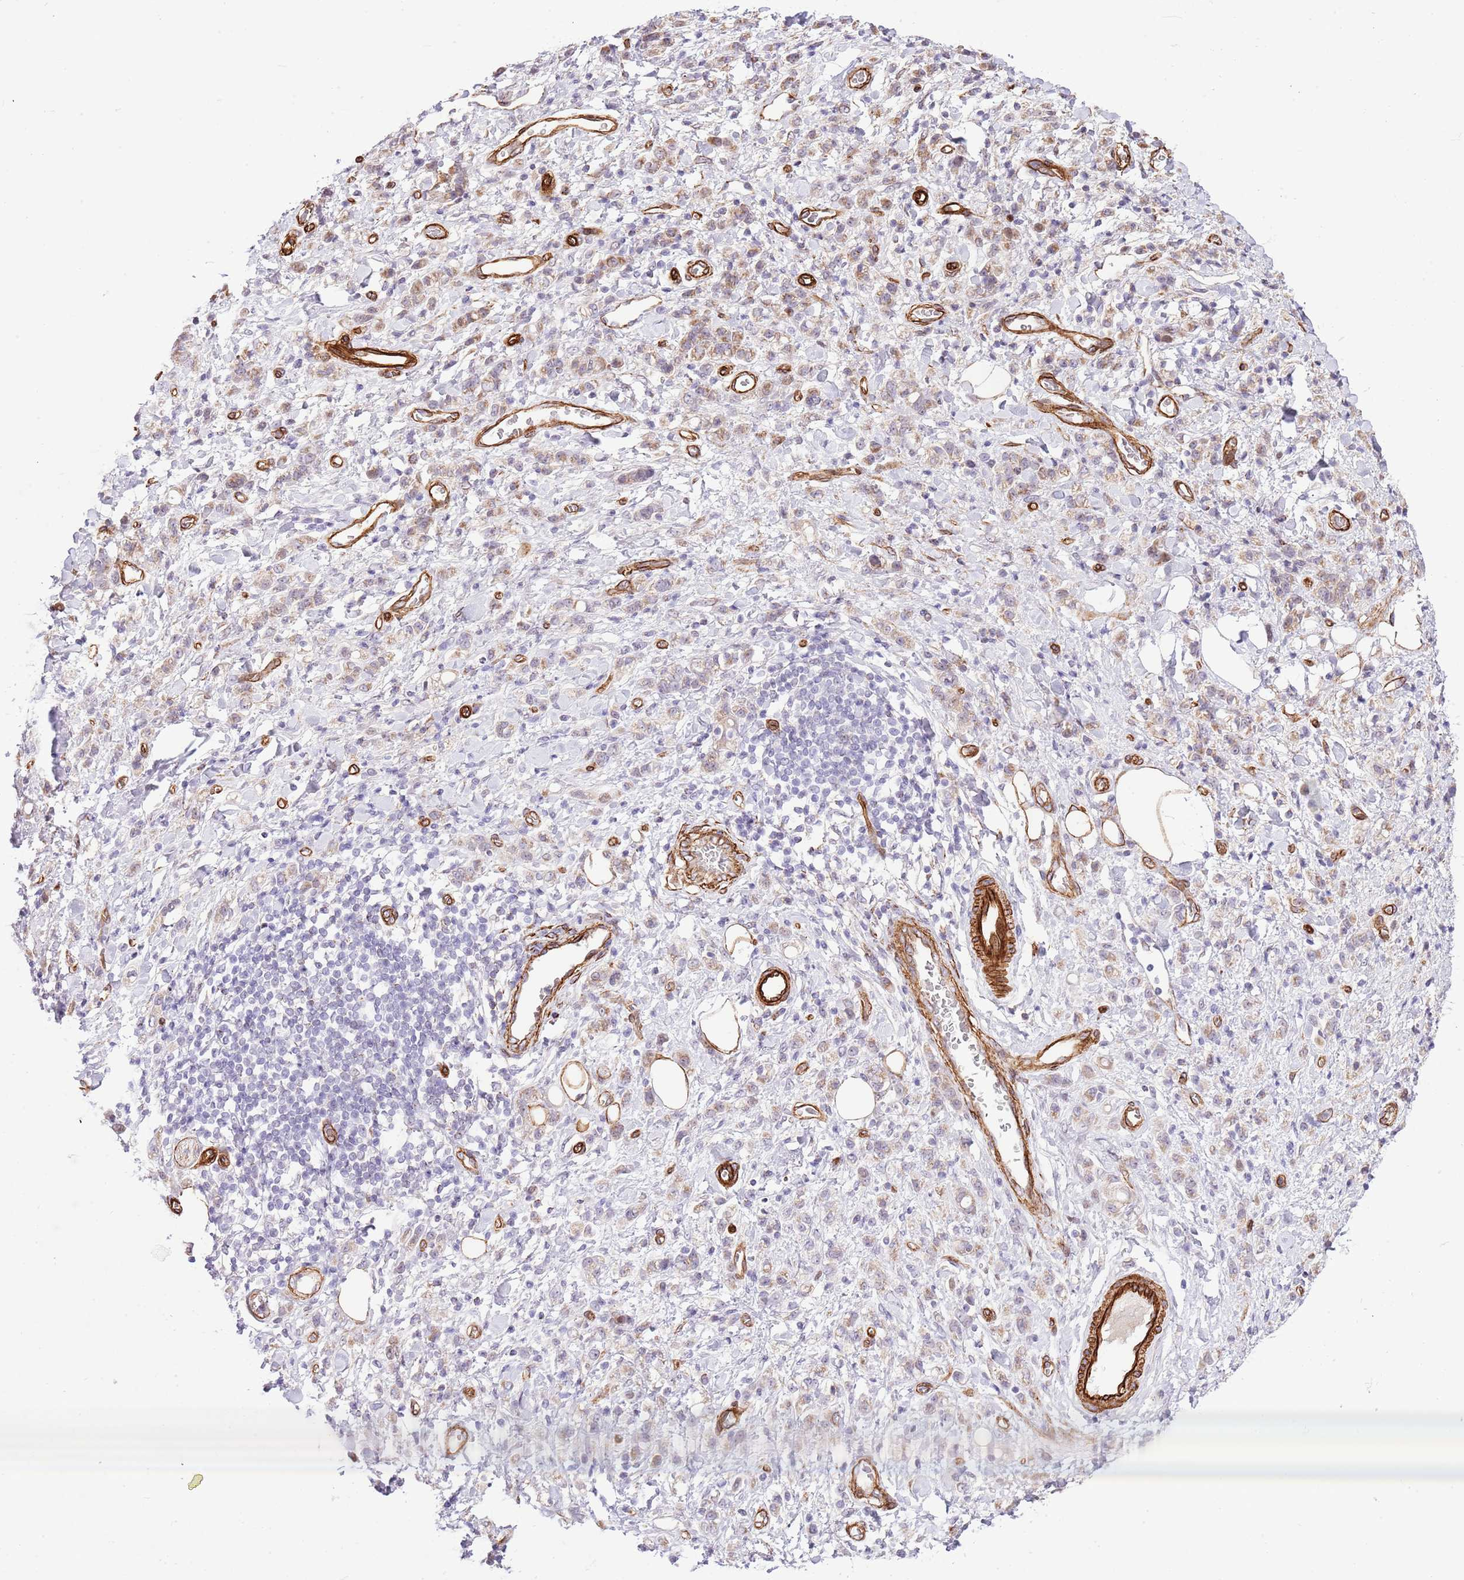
{"staining": {"intensity": "weak", "quantity": "25%-75%", "location": "cytoplasmic/membranous"}, "tissue": "stomach cancer", "cell_type": "Tumor cells", "image_type": "cancer", "snomed": [{"axis": "morphology", "description": "Adenocarcinoma, NOS"}, {"axis": "topography", "description": "Stomach"}], "caption": "An IHC photomicrograph of tumor tissue is shown. Protein staining in brown shows weak cytoplasmic/membranous positivity in adenocarcinoma (stomach) within tumor cells.", "gene": "NEK3", "patient": {"sex": "male", "age": 77}}